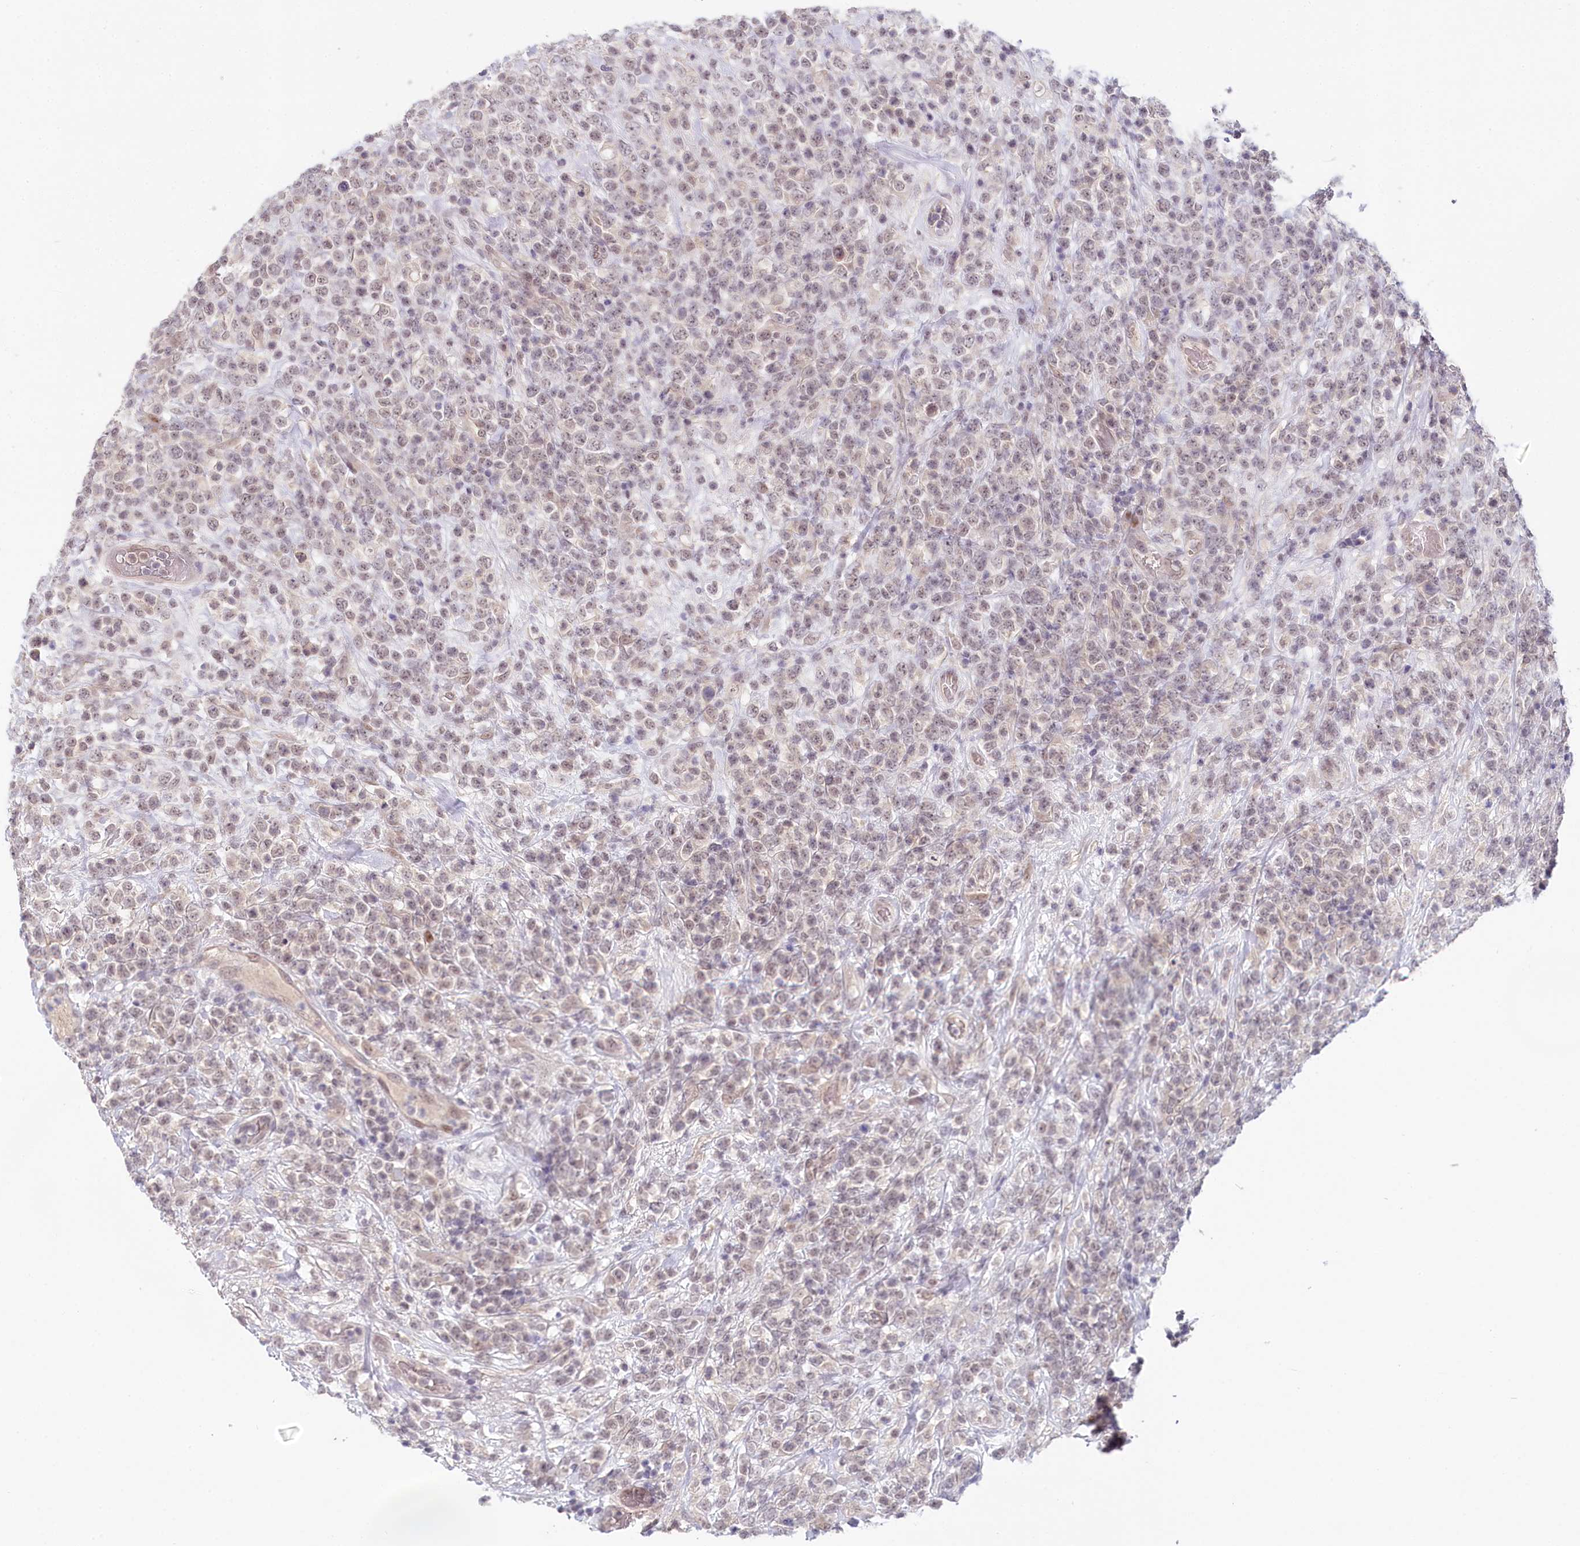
{"staining": {"intensity": "weak", "quantity": "25%-75%", "location": "nuclear"}, "tissue": "lymphoma", "cell_type": "Tumor cells", "image_type": "cancer", "snomed": [{"axis": "morphology", "description": "Malignant lymphoma, non-Hodgkin's type, High grade"}, {"axis": "topography", "description": "Colon"}], "caption": "About 25%-75% of tumor cells in human lymphoma exhibit weak nuclear protein expression as visualized by brown immunohistochemical staining.", "gene": "AMTN", "patient": {"sex": "female", "age": 53}}